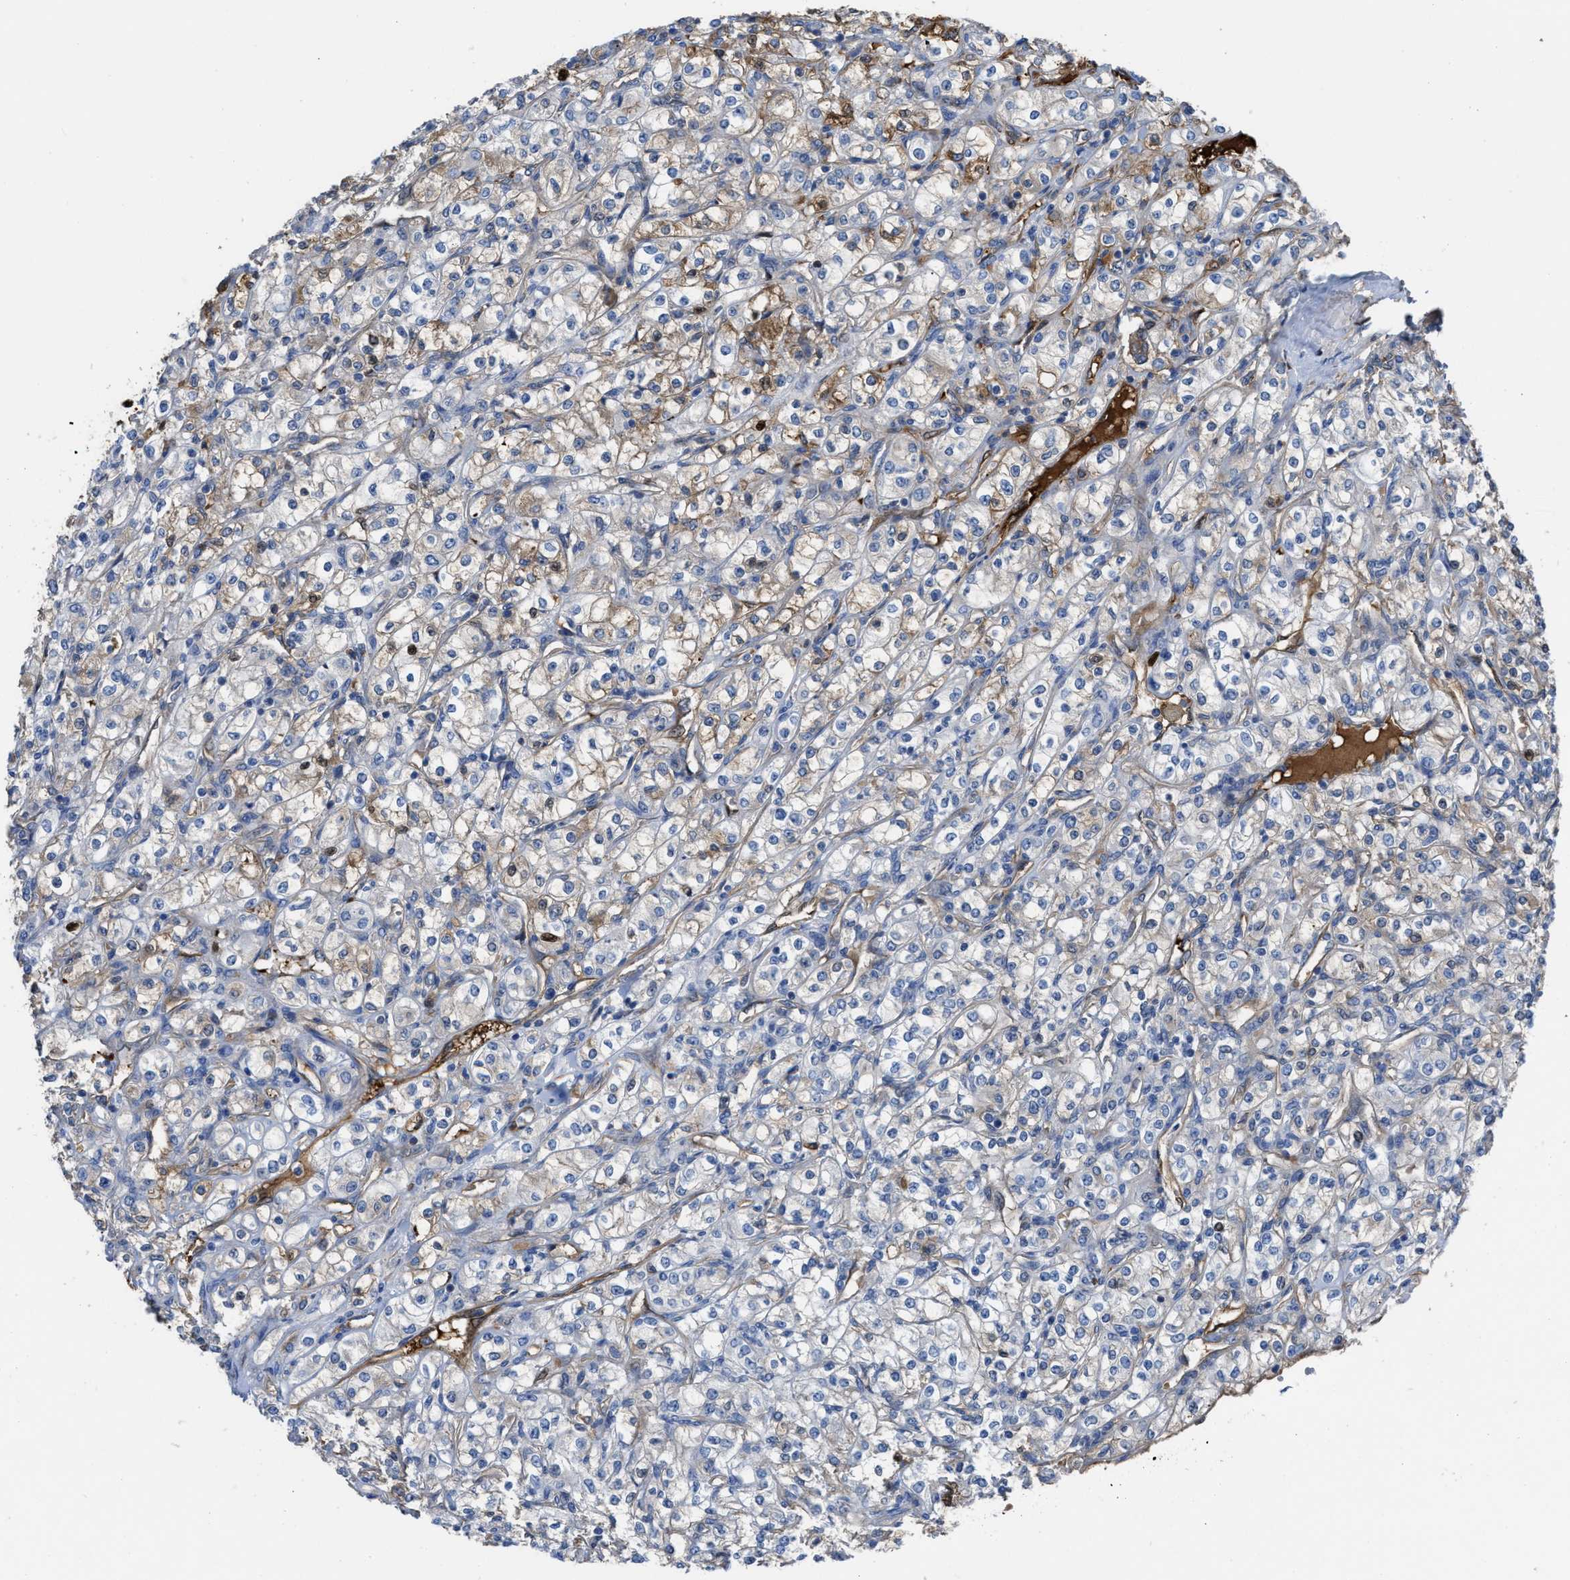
{"staining": {"intensity": "weak", "quantity": "<25%", "location": "cytoplasmic/membranous"}, "tissue": "renal cancer", "cell_type": "Tumor cells", "image_type": "cancer", "snomed": [{"axis": "morphology", "description": "Adenocarcinoma, NOS"}, {"axis": "topography", "description": "Kidney"}], "caption": "This photomicrograph is of renal adenocarcinoma stained with immunohistochemistry (IHC) to label a protein in brown with the nuclei are counter-stained blue. There is no expression in tumor cells.", "gene": "TRIOBP", "patient": {"sex": "male", "age": 77}}